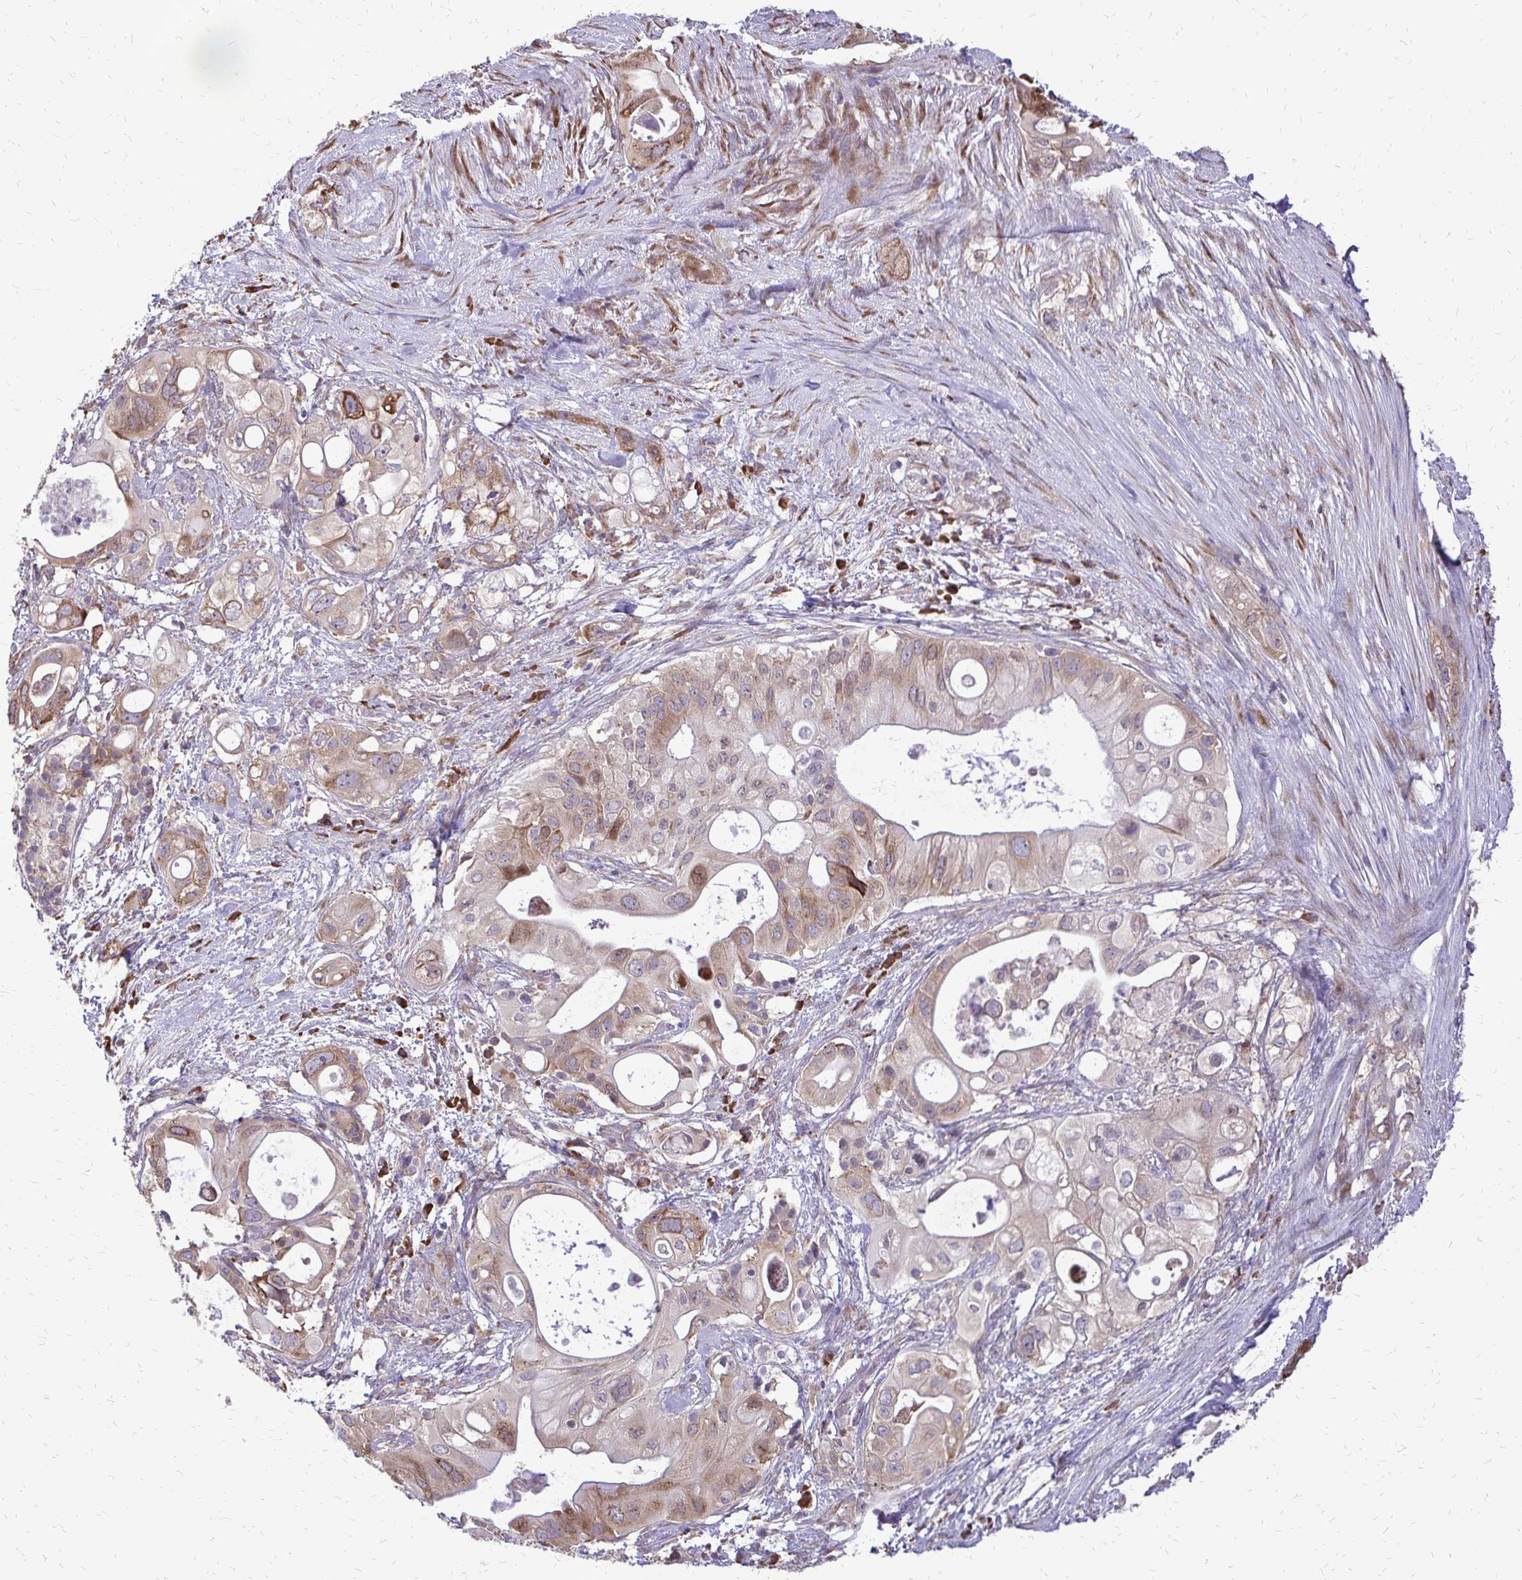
{"staining": {"intensity": "moderate", "quantity": ">75%", "location": "cytoplasmic/membranous"}, "tissue": "pancreatic cancer", "cell_type": "Tumor cells", "image_type": "cancer", "snomed": [{"axis": "morphology", "description": "Adenocarcinoma, NOS"}, {"axis": "topography", "description": "Pancreas"}], "caption": "The immunohistochemical stain labels moderate cytoplasmic/membranous staining in tumor cells of pancreatic cancer tissue.", "gene": "RPS3", "patient": {"sex": "female", "age": 72}}